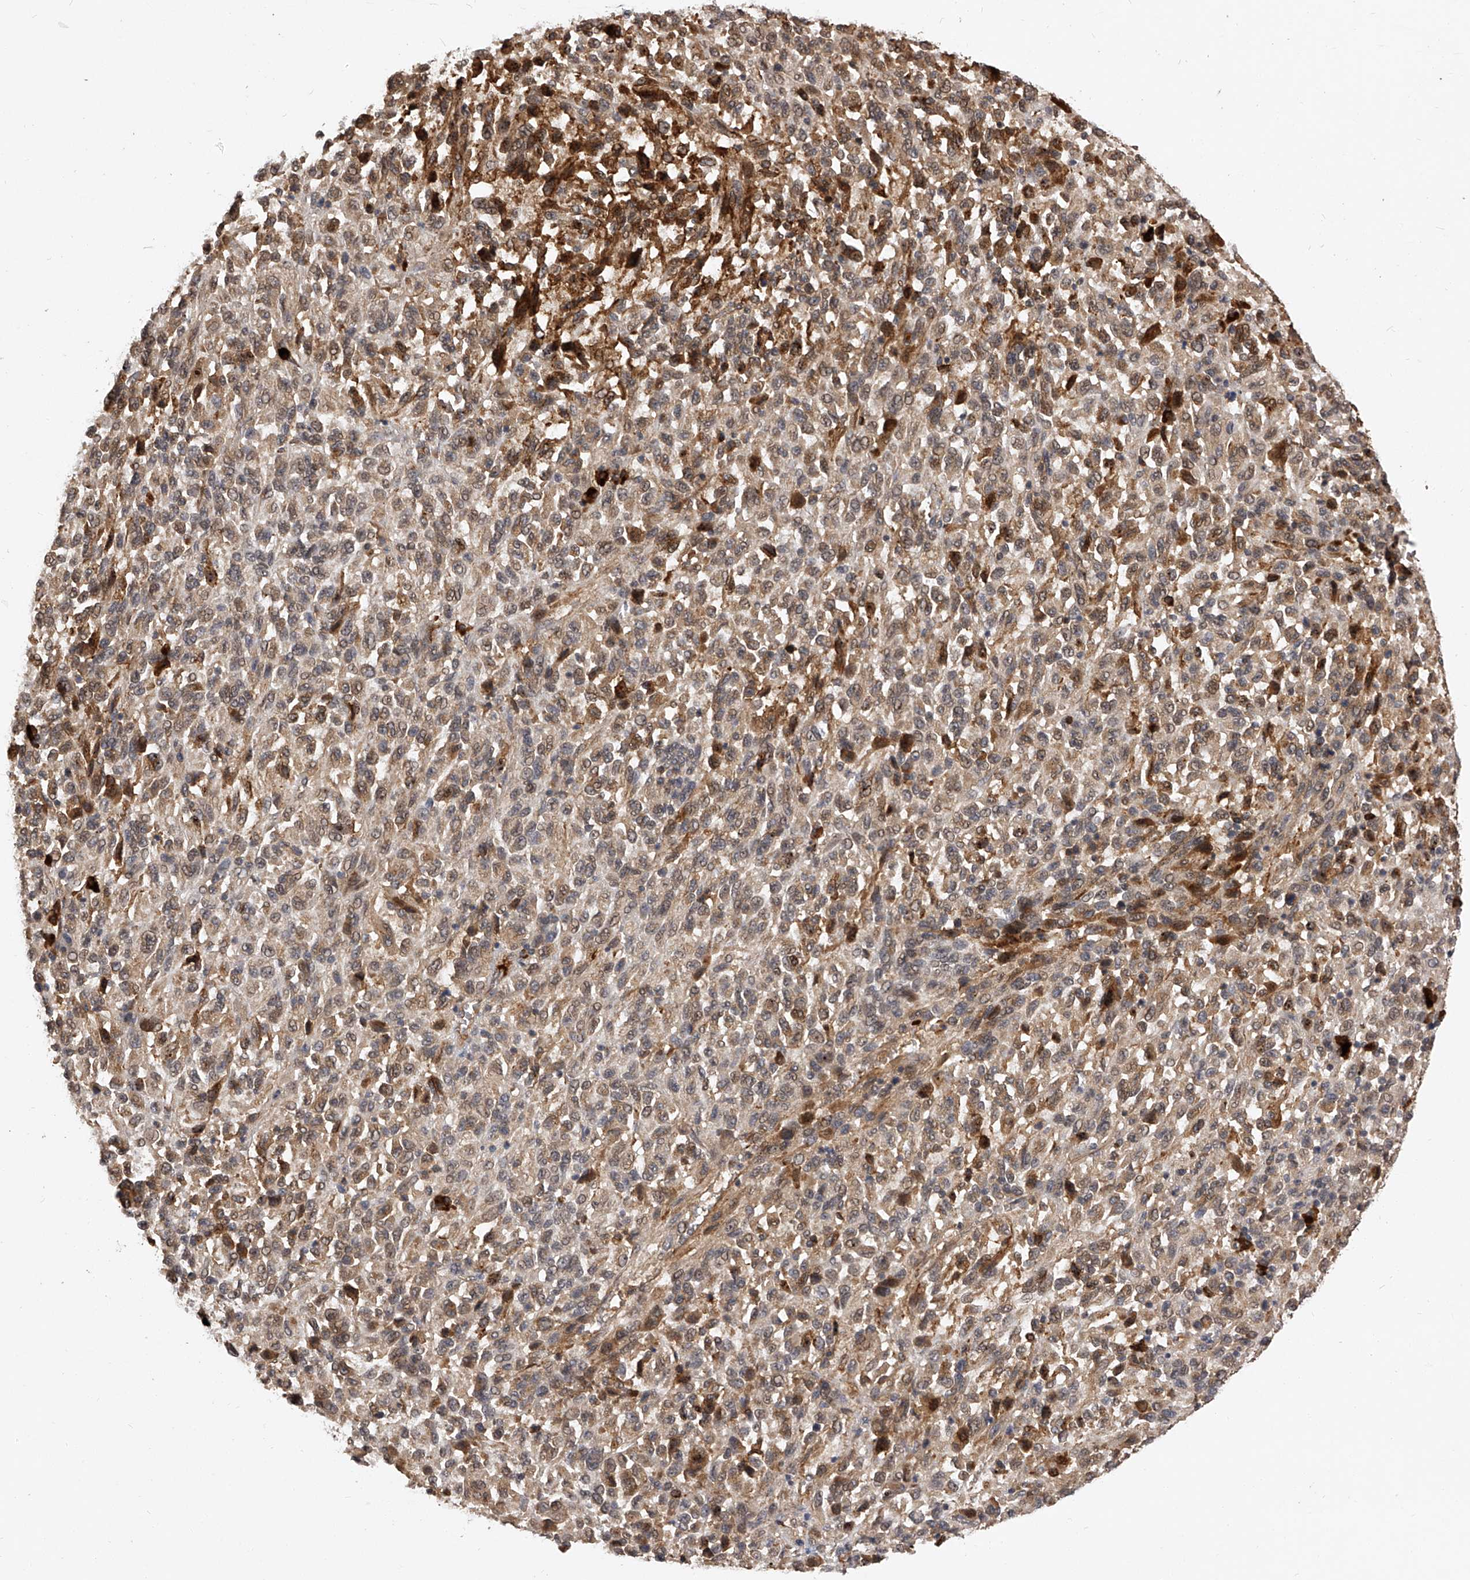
{"staining": {"intensity": "moderate", "quantity": "25%-75%", "location": "cytoplasmic/membranous"}, "tissue": "melanoma", "cell_type": "Tumor cells", "image_type": "cancer", "snomed": [{"axis": "morphology", "description": "Malignant melanoma, Metastatic site"}, {"axis": "topography", "description": "Lung"}], "caption": "The image shows immunohistochemical staining of melanoma. There is moderate cytoplasmic/membranous positivity is seen in approximately 25%-75% of tumor cells.", "gene": "CFAP410", "patient": {"sex": "male", "age": 64}}